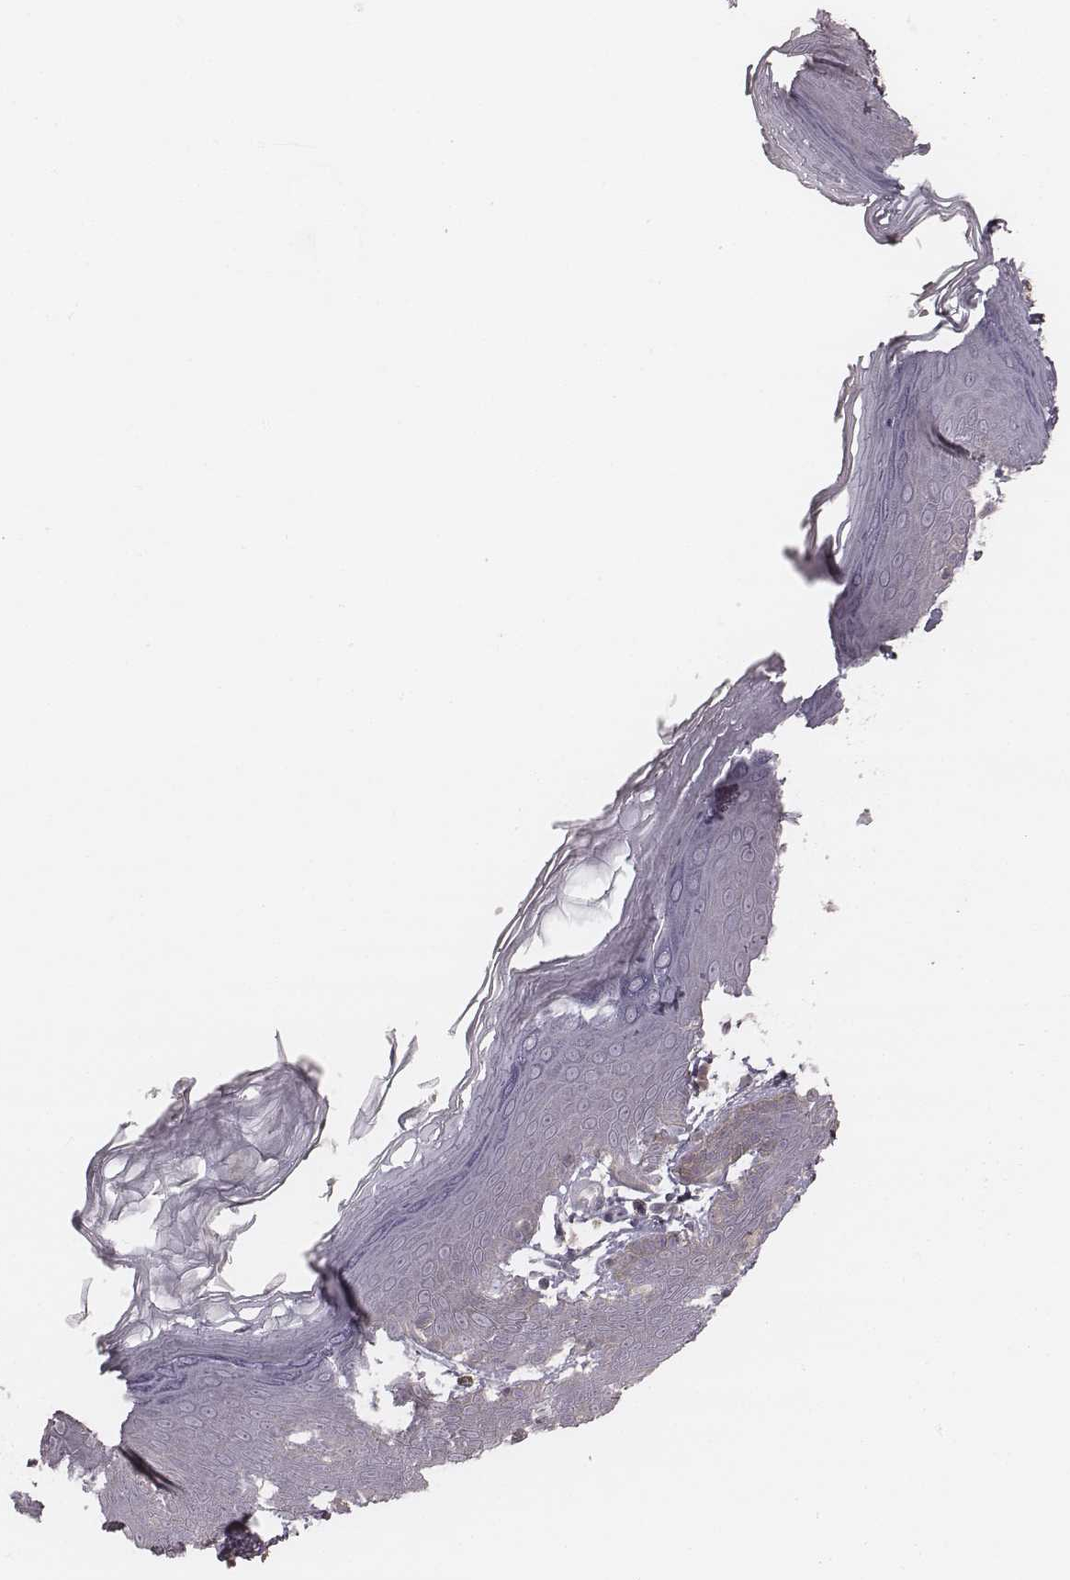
{"staining": {"intensity": "negative", "quantity": "none", "location": "none"}, "tissue": "skin", "cell_type": "Epidermal cells", "image_type": "normal", "snomed": [{"axis": "morphology", "description": "Normal tissue, NOS"}, {"axis": "topography", "description": "Anal"}], "caption": "The photomicrograph exhibits no staining of epidermal cells in normal skin.", "gene": "TDRD5", "patient": {"sex": "male", "age": 53}}